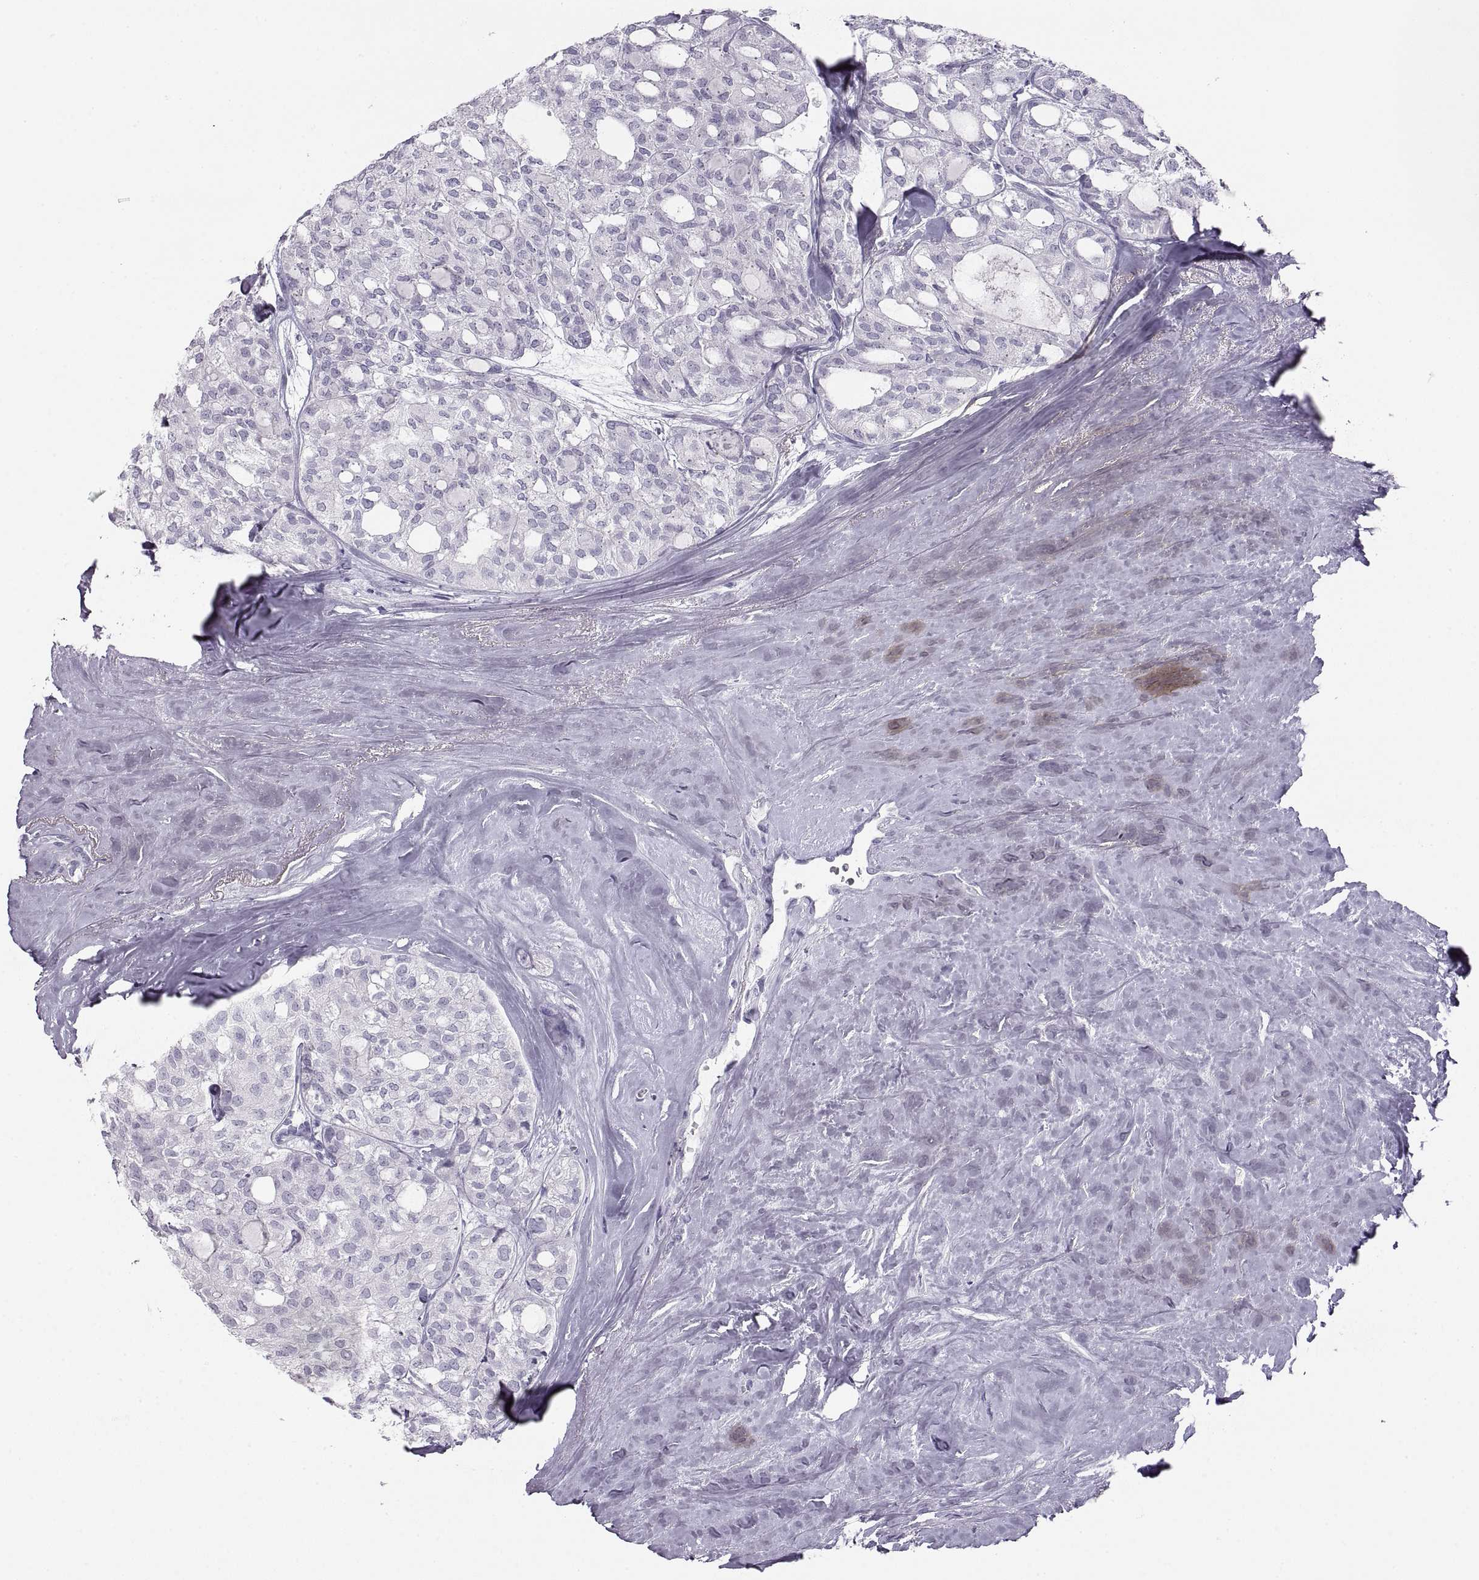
{"staining": {"intensity": "negative", "quantity": "none", "location": "none"}, "tissue": "thyroid cancer", "cell_type": "Tumor cells", "image_type": "cancer", "snomed": [{"axis": "morphology", "description": "Follicular adenoma carcinoma, NOS"}, {"axis": "topography", "description": "Thyroid gland"}], "caption": "Tumor cells show no significant expression in thyroid cancer.", "gene": "SEMG1", "patient": {"sex": "male", "age": 75}}